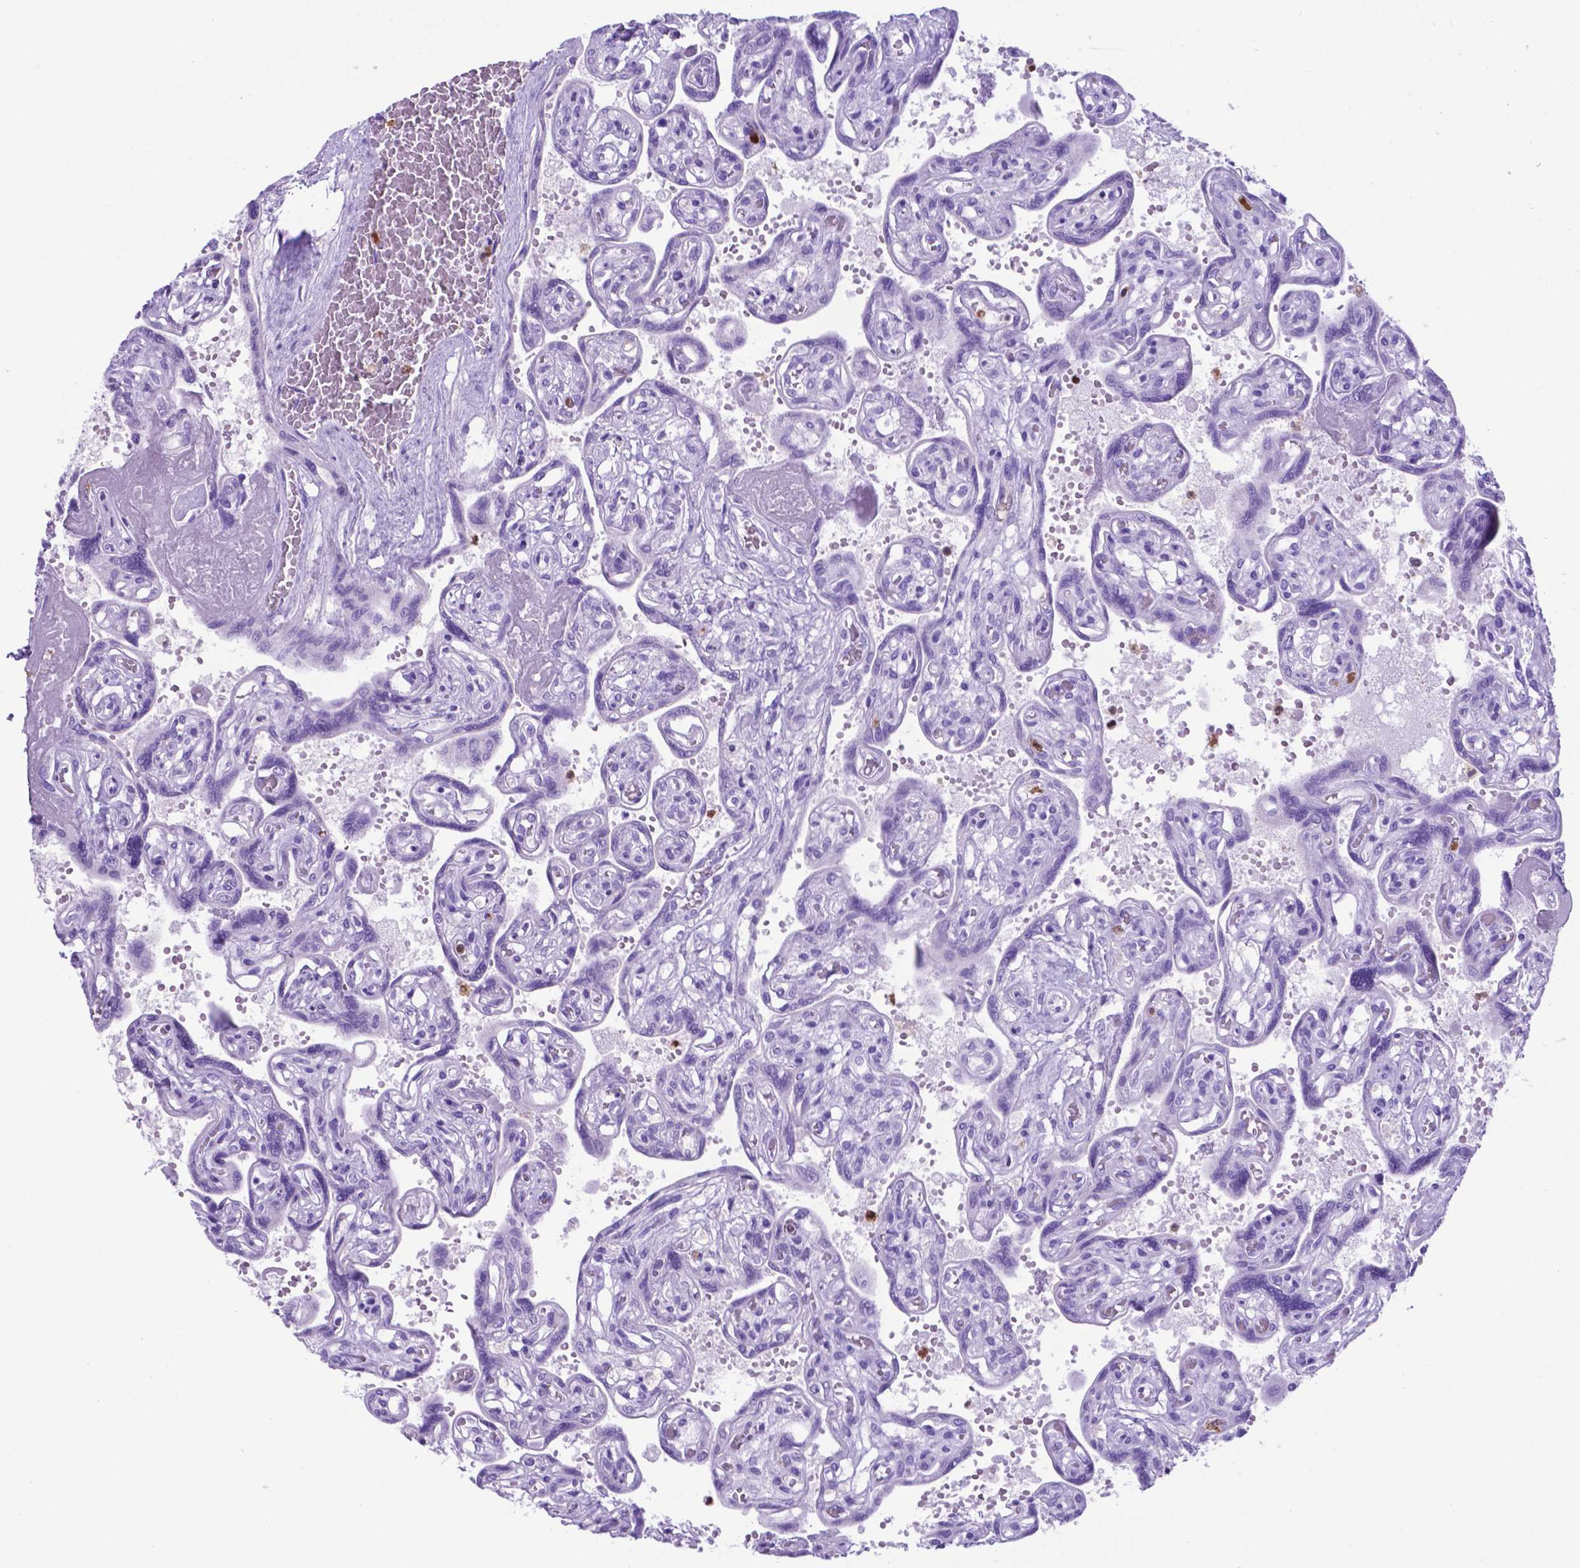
{"staining": {"intensity": "negative", "quantity": "none", "location": "none"}, "tissue": "placenta", "cell_type": "Decidual cells", "image_type": "normal", "snomed": [{"axis": "morphology", "description": "Normal tissue, NOS"}, {"axis": "topography", "description": "Placenta"}], "caption": "Human placenta stained for a protein using immunohistochemistry (IHC) displays no positivity in decidual cells.", "gene": "LZTR1", "patient": {"sex": "female", "age": 32}}